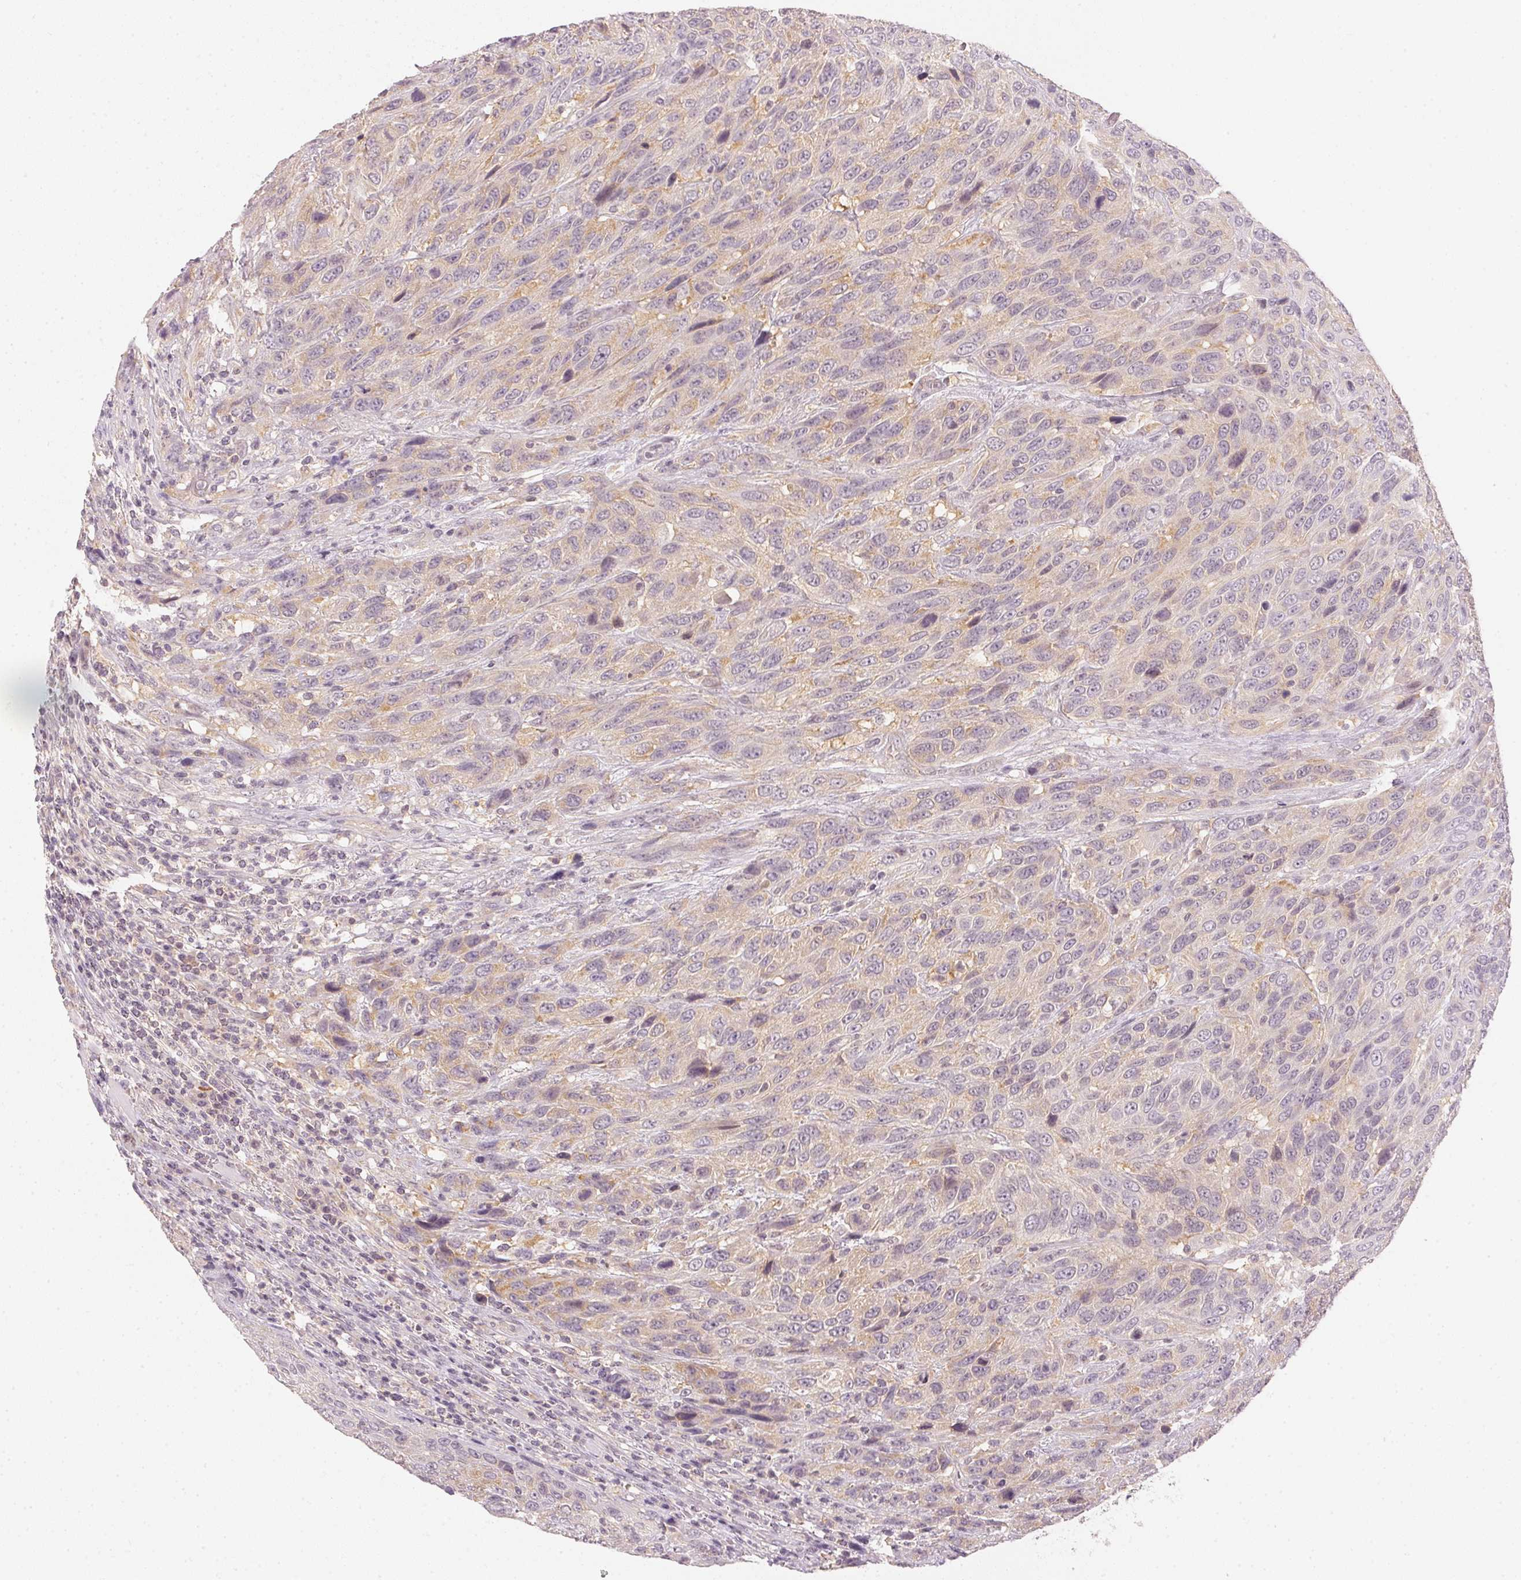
{"staining": {"intensity": "weak", "quantity": "<25%", "location": "cytoplasmic/membranous,nuclear"}, "tissue": "urothelial cancer", "cell_type": "Tumor cells", "image_type": "cancer", "snomed": [{"axis": "morphology", "description": "Urothelial carcinoma, High grade"}, {"axis": "topography", "description": "Urinary bladder"}], "caption": "This histopathology image is of urothelial cancer stained with immunohistochemistry (IHC) to label a protein in brown with the nuclei are counter-stained blue. There is no positivity in tumor cells.", "gene": "KPRP", "patient": {"sex": "female", "age": 70}}